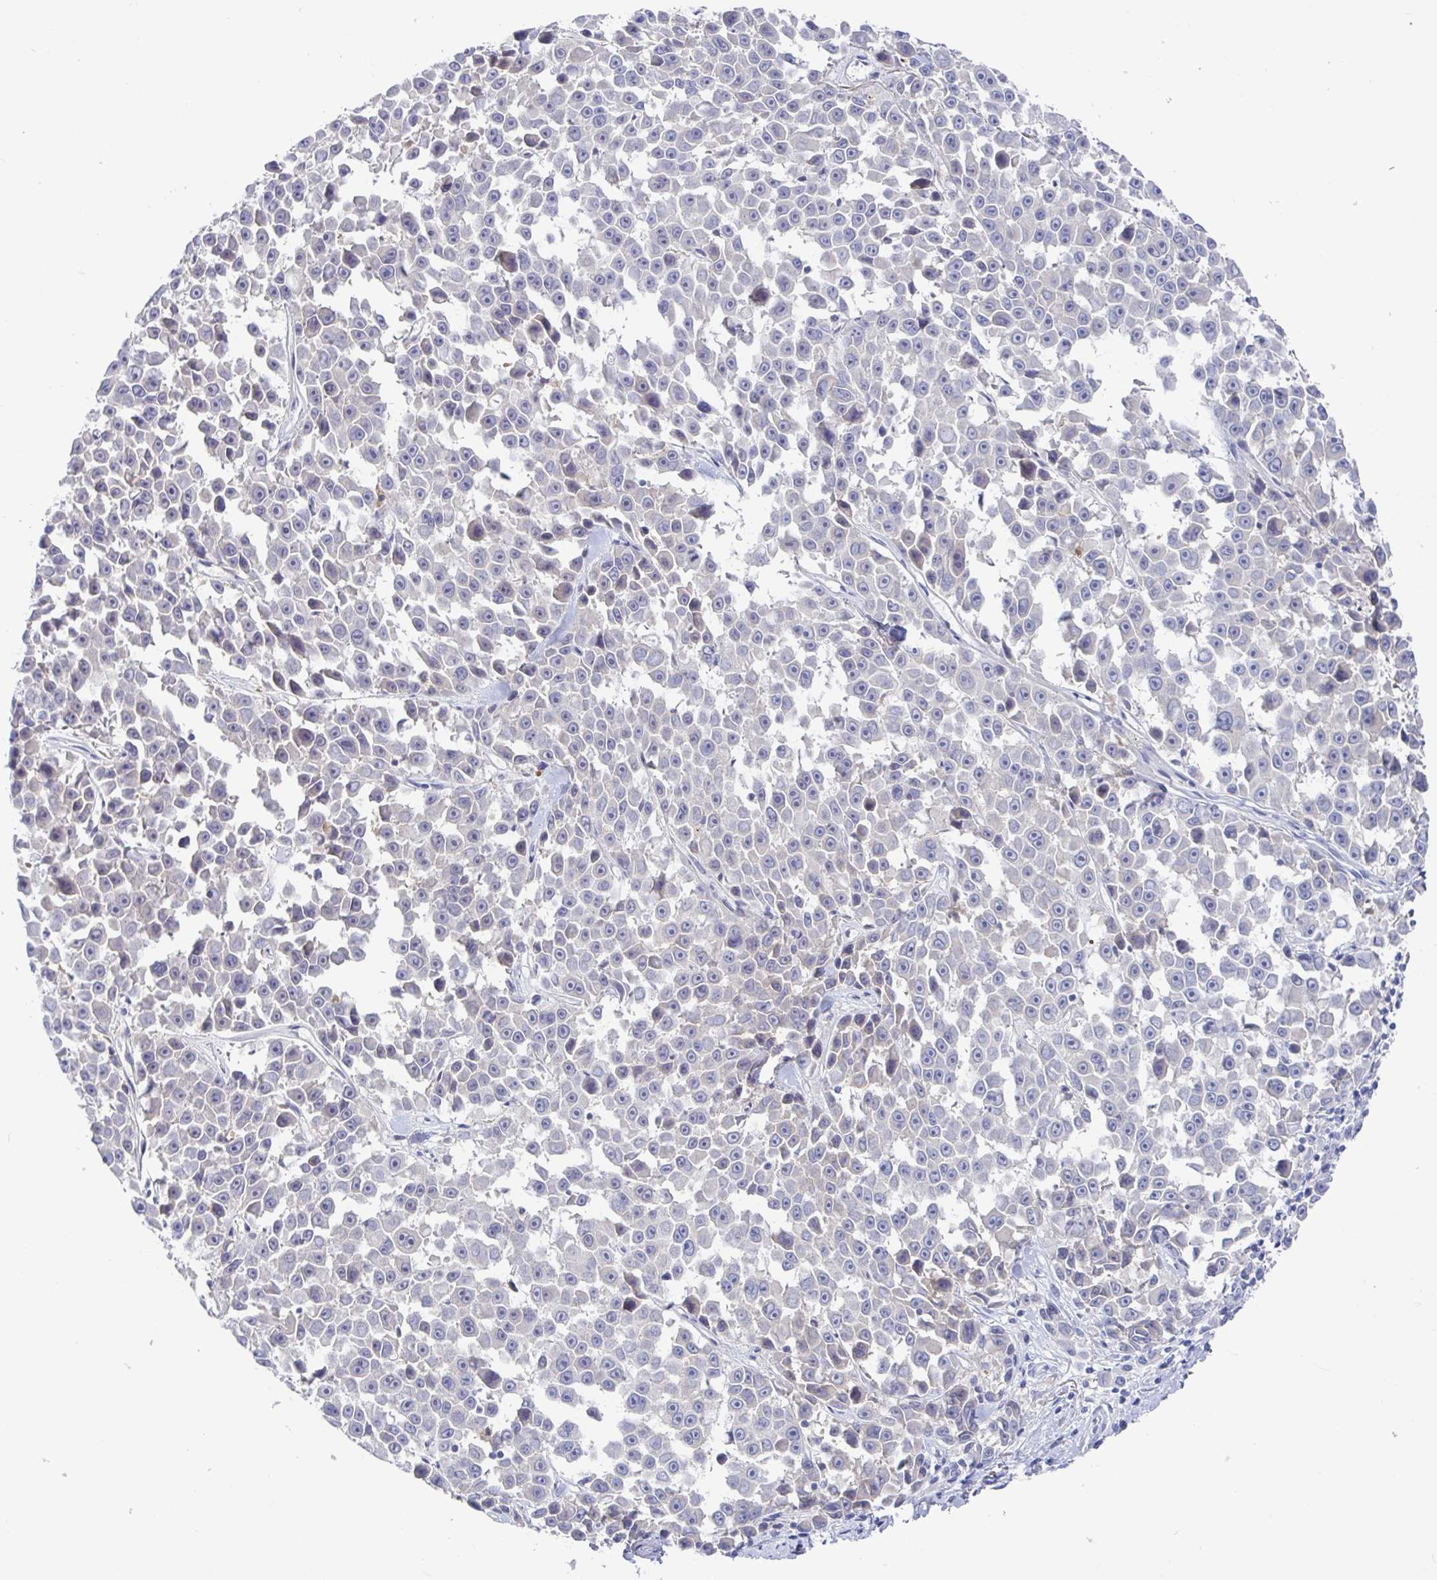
{"staining": {"intensity": "negative", "quantity": "none", "location": "none"}, "tissue": "melanoma", "cell_type": "Tumor cells", "image_type": "cancer", "snomed": [{"axis": "morphology", "description": "Malignant melanoma, NOS"}, {"axis": "topography", "description": "Skin"}], "caption": "There is no significant positivity in tumor cells of malignant melanoma.", "gene": "GPR148", "patient": {"sex": "female", "age": 66}}